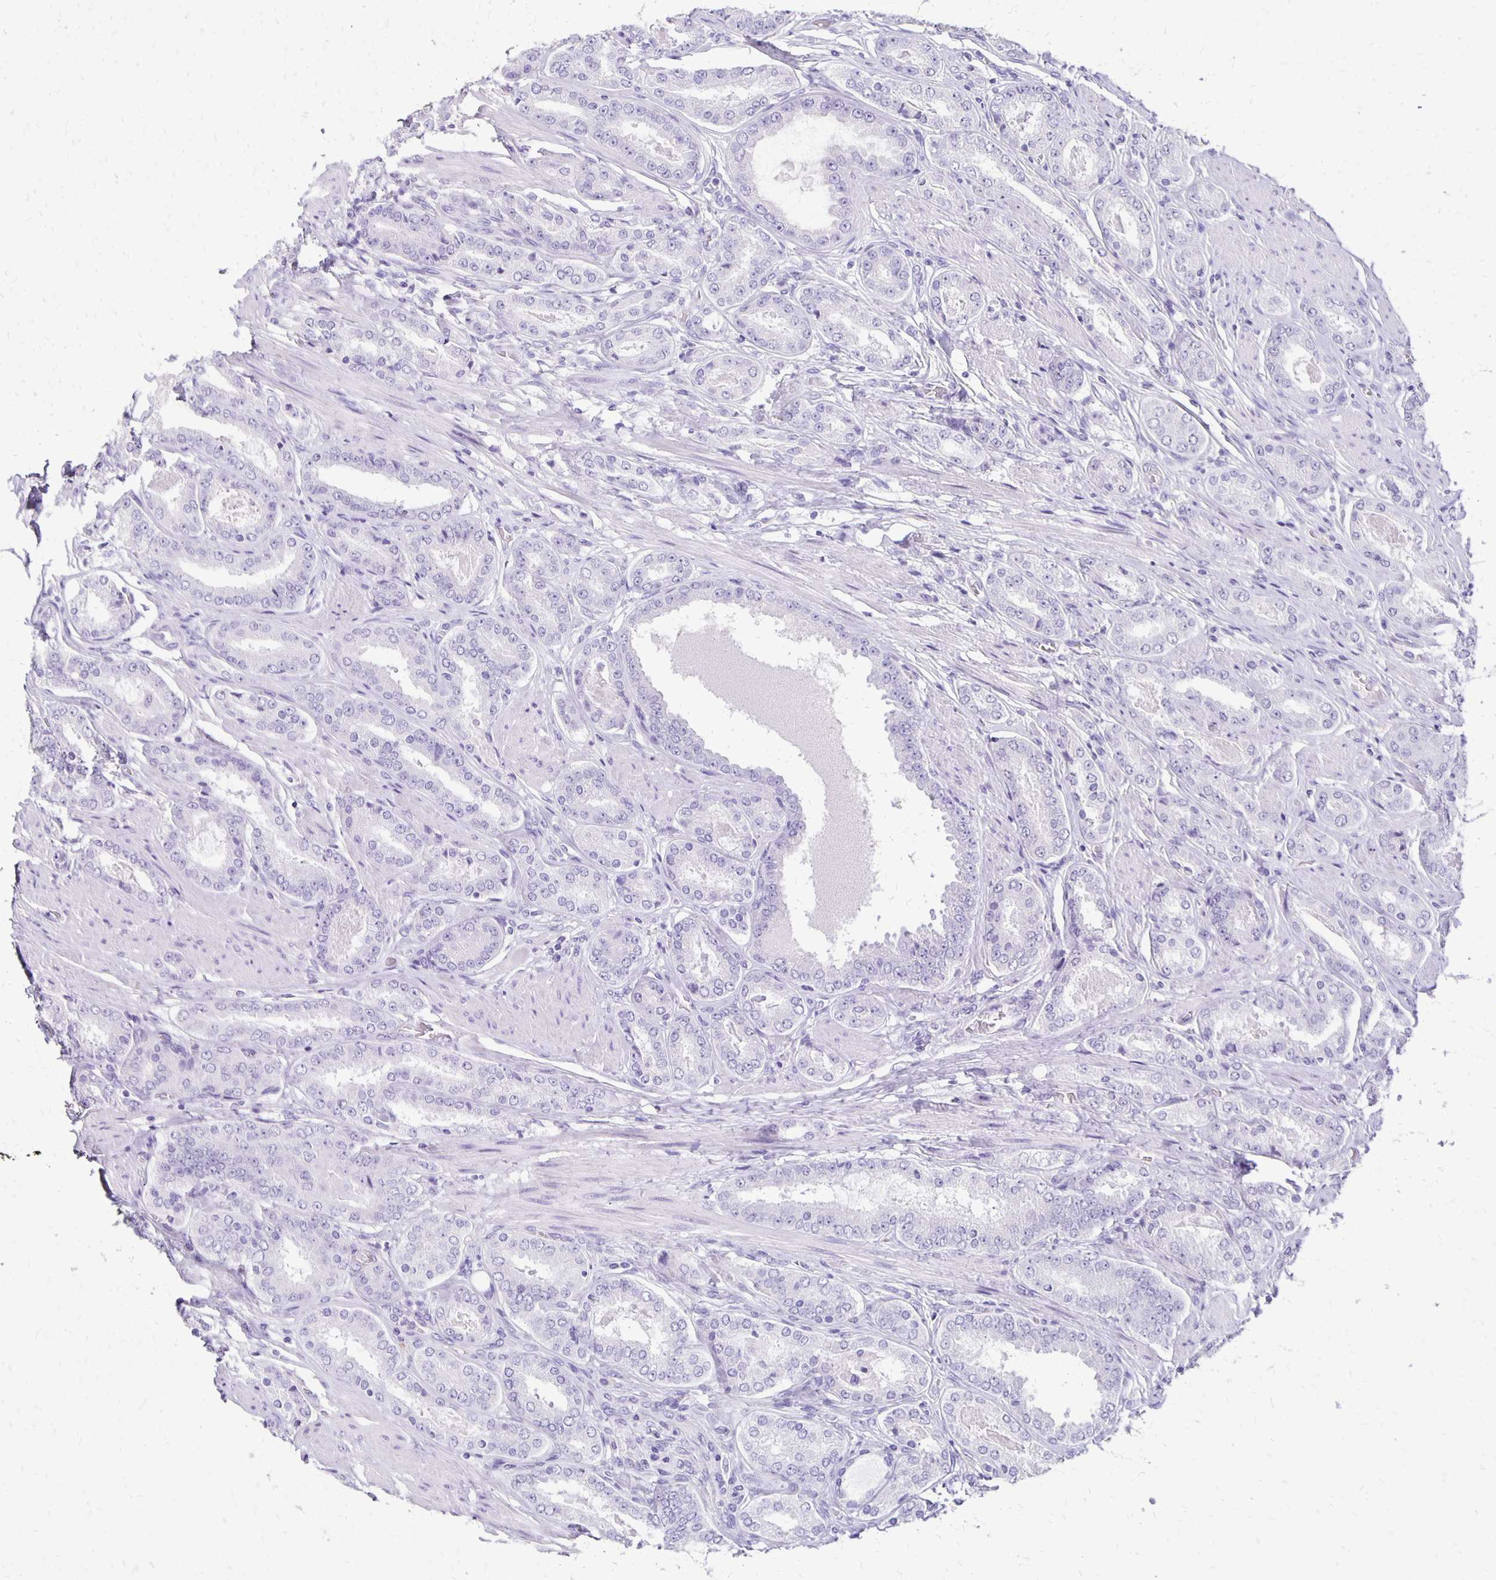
{"staining": {"intensity": "negative", "quantity": "none", "location": "none"}, "tissue": "prostate cancer", "cell_type": "Tumor cells", "image_type": "cancer", "snomed": [{"axis": "morphology", "description": "Adenocarcinoma, High grade"}, {"axis": "topography", "description": "Prostate"}], "caption": "The immunohistochemistry (IHC) image has no significant expression in tumor cells of prostate cancer (adenocarcinoma (high-grade)) tissue.", "gene": "ANKRD45", "patient": {"sex": "male", "age": 63}}